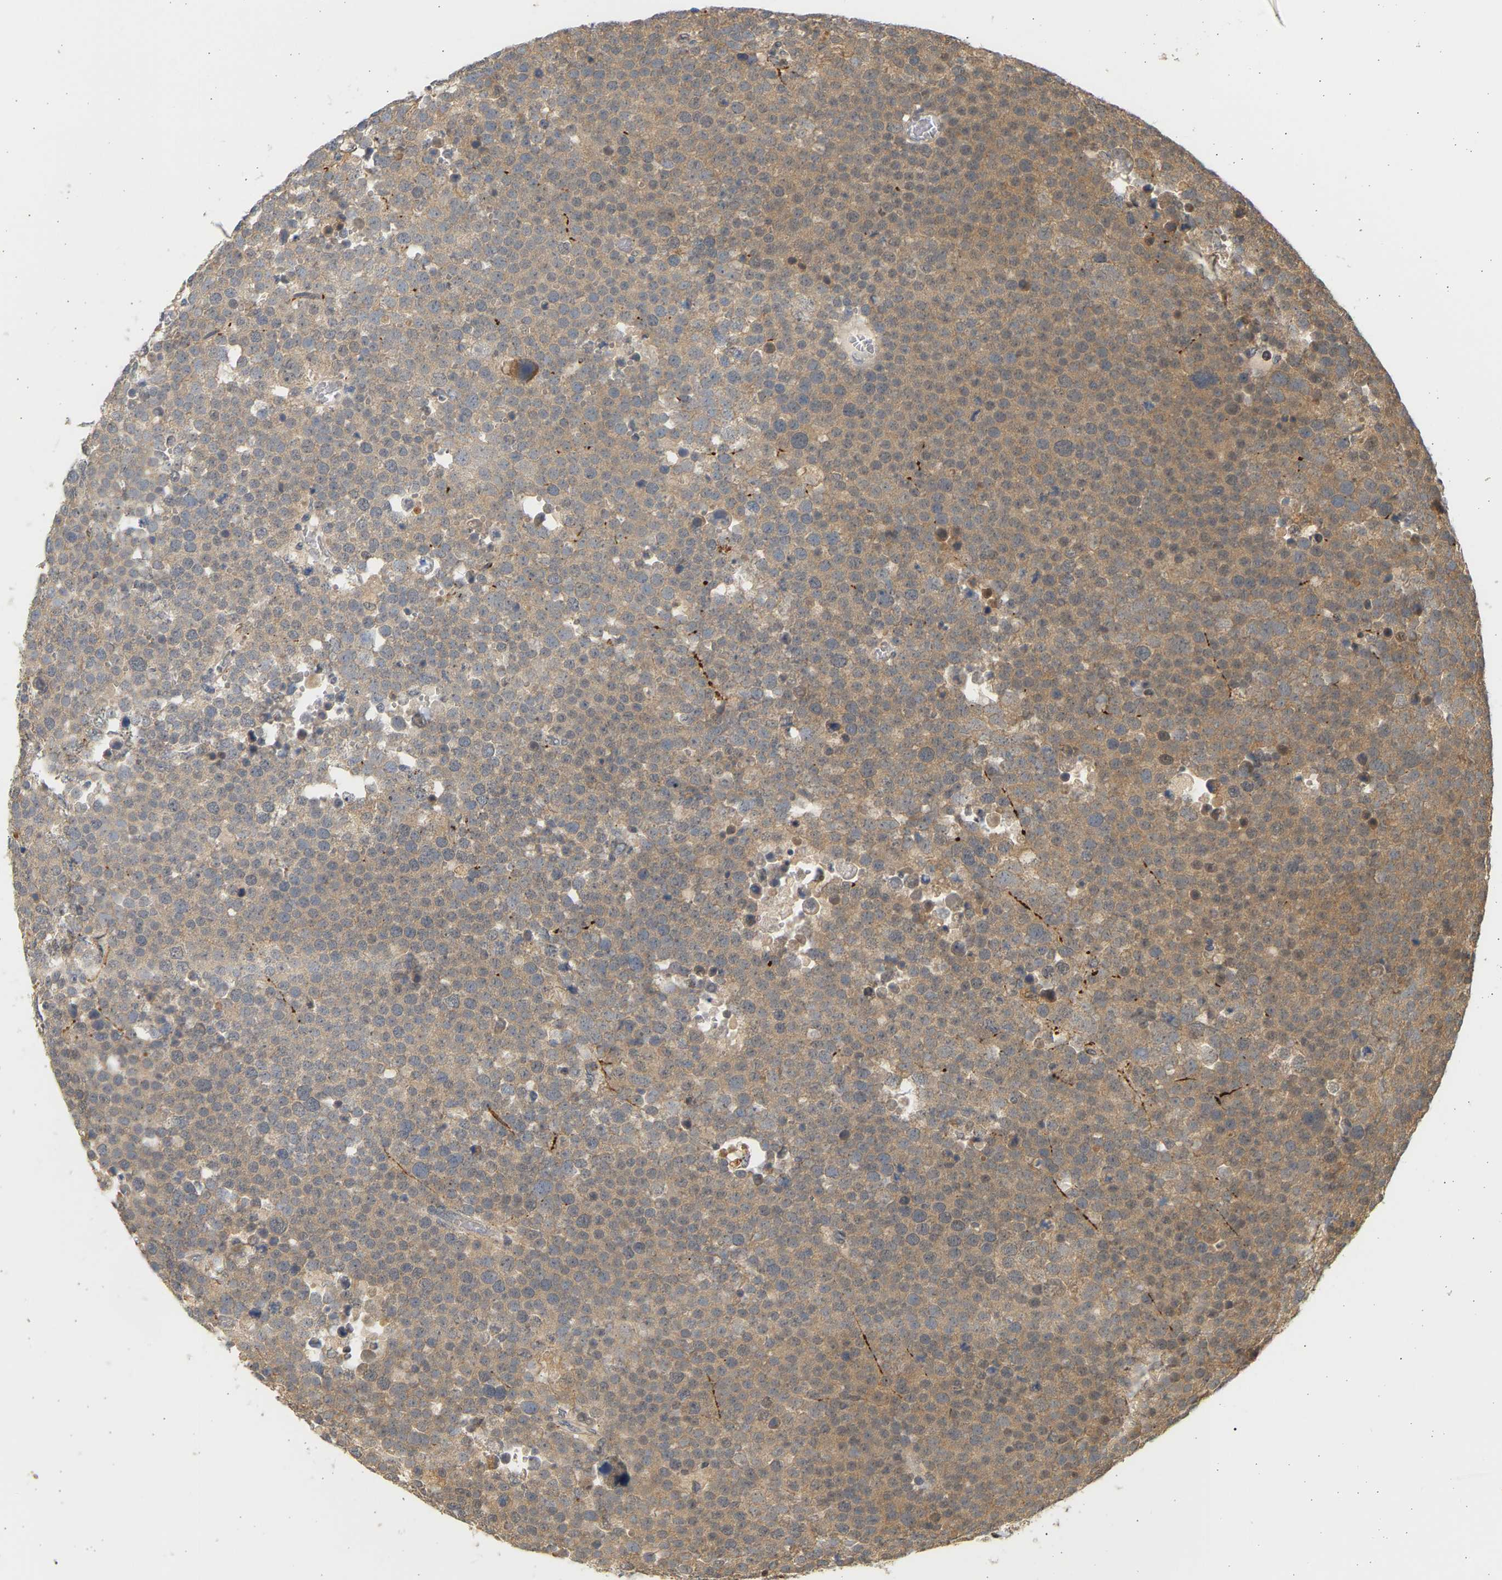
{"staining": {"intensity": "moderate", "quantity": ">75%", "location": "cytoplasmic/membranous"}, "tissue": "testis cancer", "cell_type": "Tumor cells", "image_type": "cancer", "snomed": [{"axis": "morphology", "description": "Seminoma, NOS"}, {"axis": "topography", "description": "Testis"}], "caption": "A histopathology image of human testis cancer stained for a protein reveals moderate cytoplasmic/membranous brown staining in tumor cells. The protein is shown in brown color, while the nuclei are stained blue.", "gene": "B4GALT6", "patient": {"sex": "male", "age": 71}}